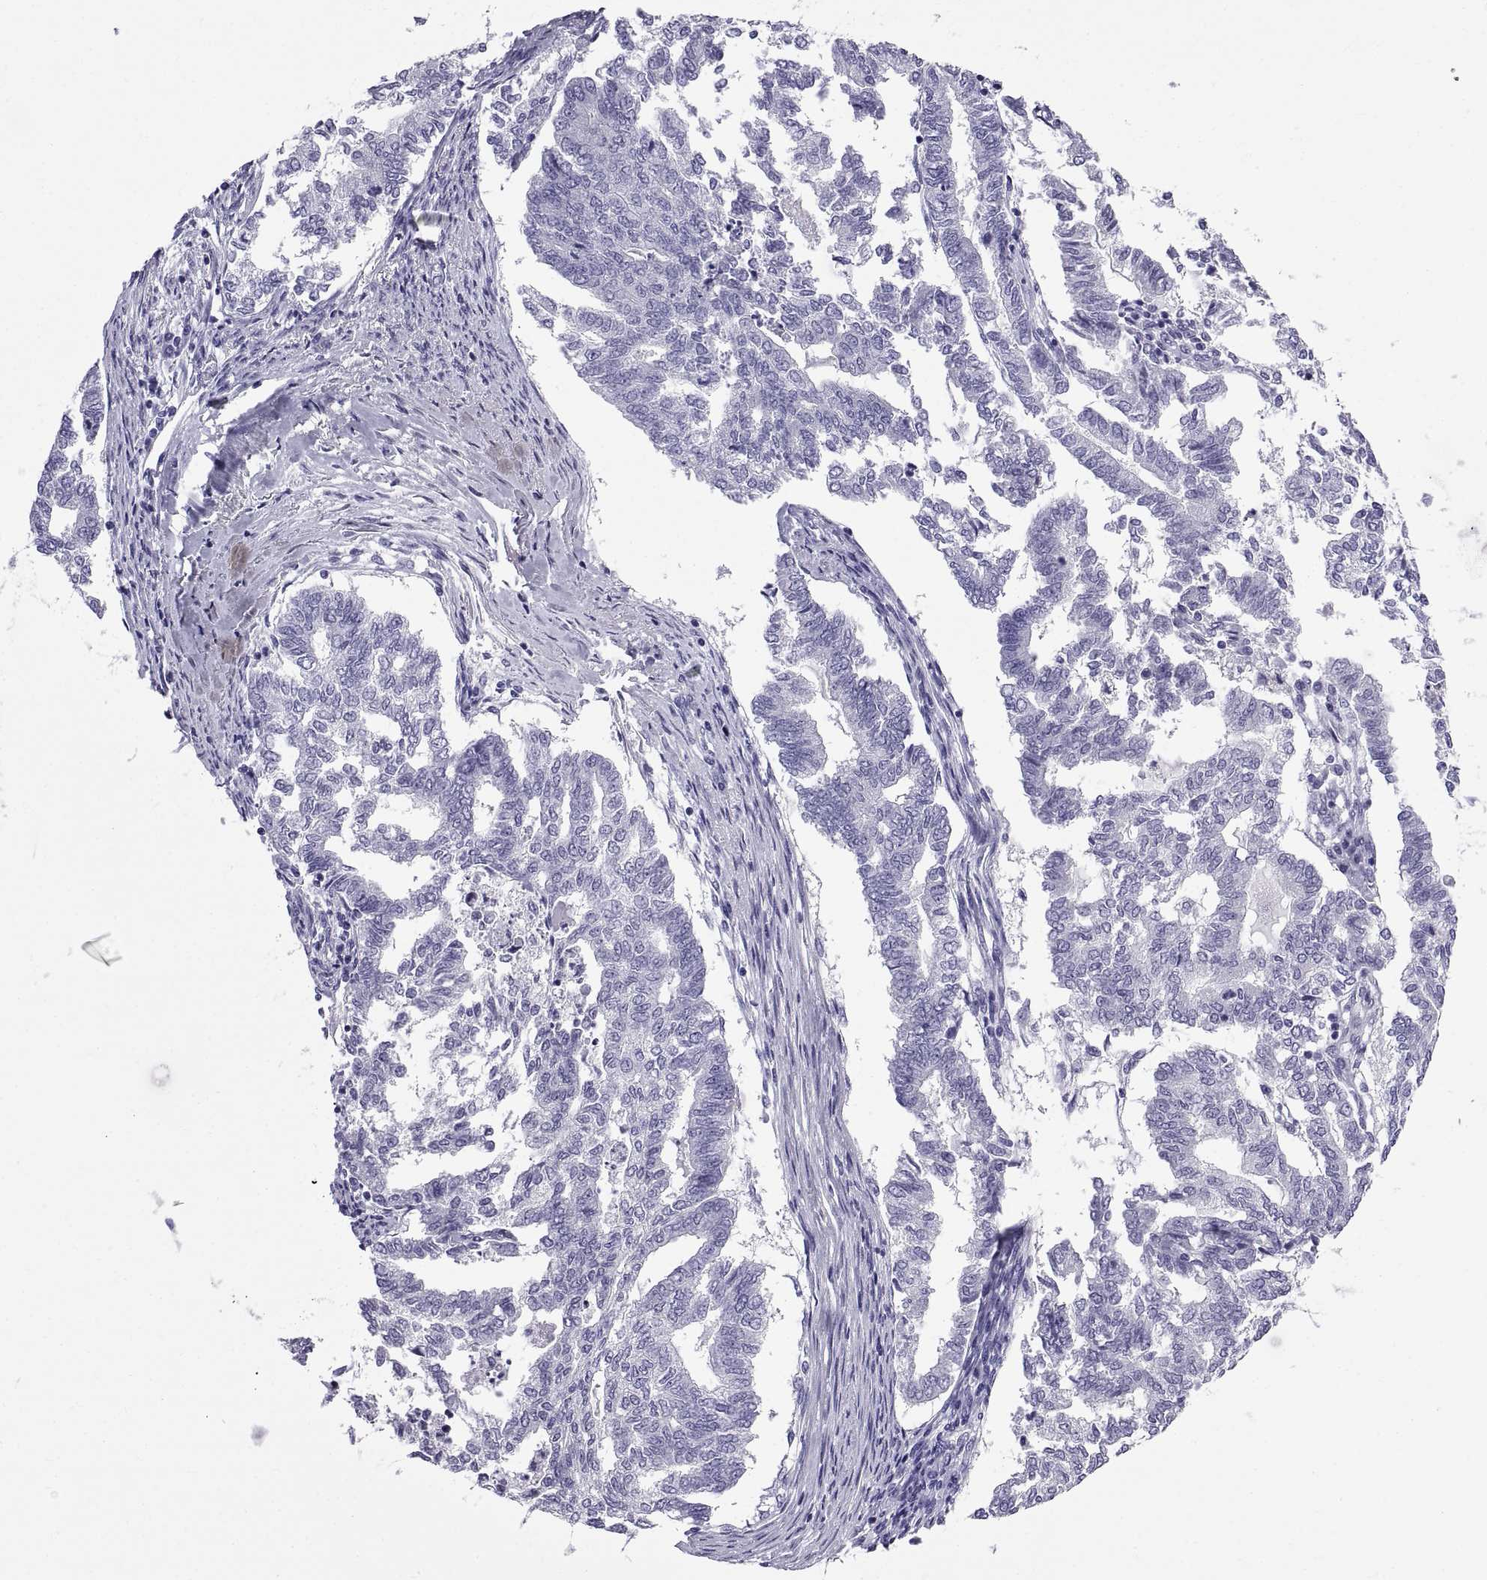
{"staining": {"intensity": "negative", "quantity": "none", "location": "none"}, "tissue": "endometrial cancer", "cell_type": "Tumor cells", "image_type": "cancer", "snomed": [{"axis": "morphology", "description": "Adenocarcinoma, NOS"}, {"axis": "topography", "description": "Endometrium"}], "caption": "Endometrial cancer was stained to show a protein in brown. There is no significant staining in tumor cells.", "gene": "SPDYE1", "patient": {"sex": "female", "age": 79}}